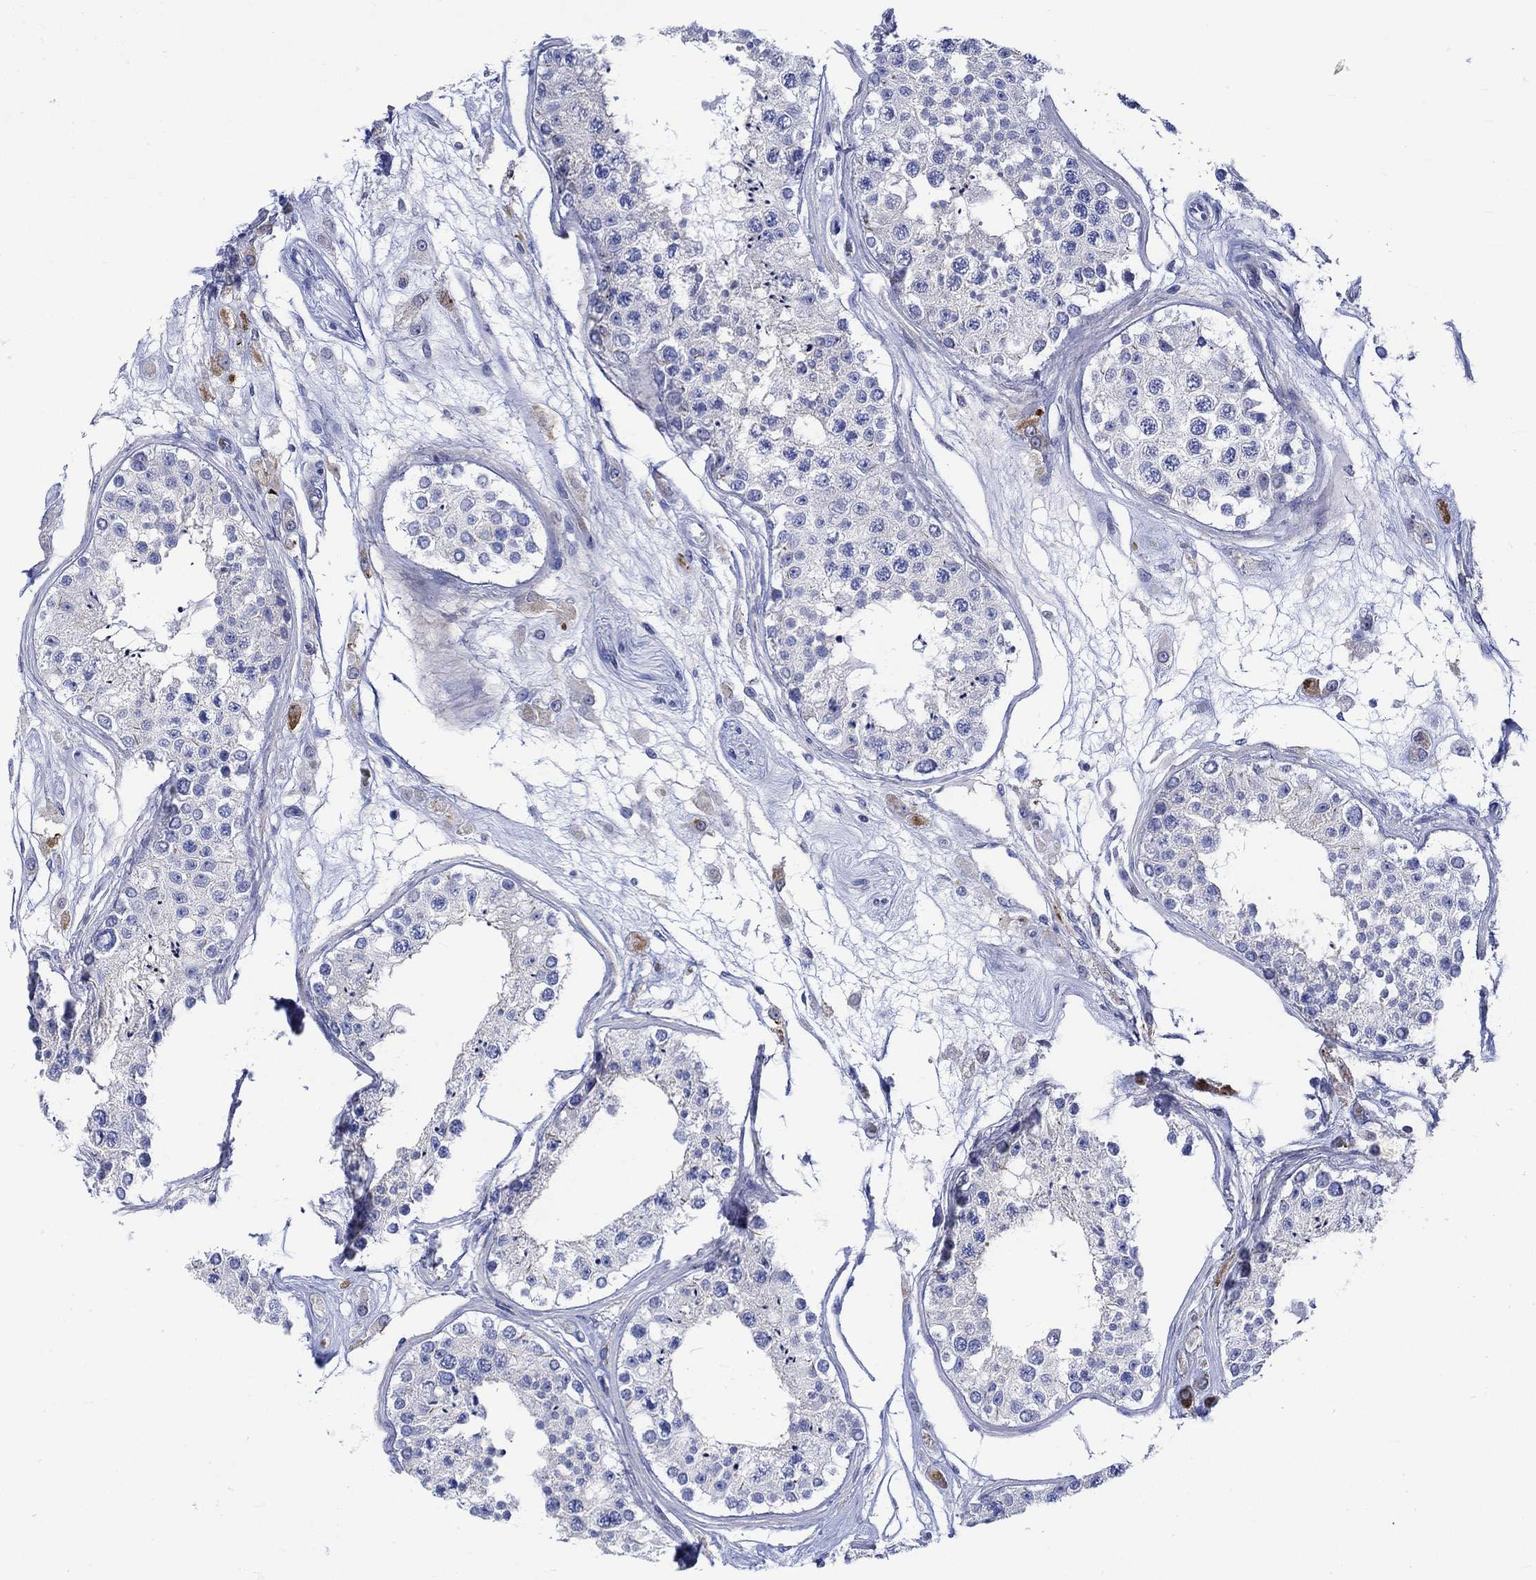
{"staining": {"intensity": "negative", "quantity": "none", "location": "none"}, "tissue": "testis", "cell_type": "Cells in seminiferous ducts", "image_type": "normal", "snomed": [{"axis": "morphology", "description": "Normal tissue, NOS"}, {"axis": "topography", "description": "Testis"}], "caption": "Immunohistochemical staining of normal human testis shows no significant expression in cells in seminiferous ducts. Brightfield microscopy of IHC stained with DAB (brown) and hematoxylin (blue), captured at high magnification.", "gene": "NRIP3", "patient": {"sex": "male", "age": 25}}